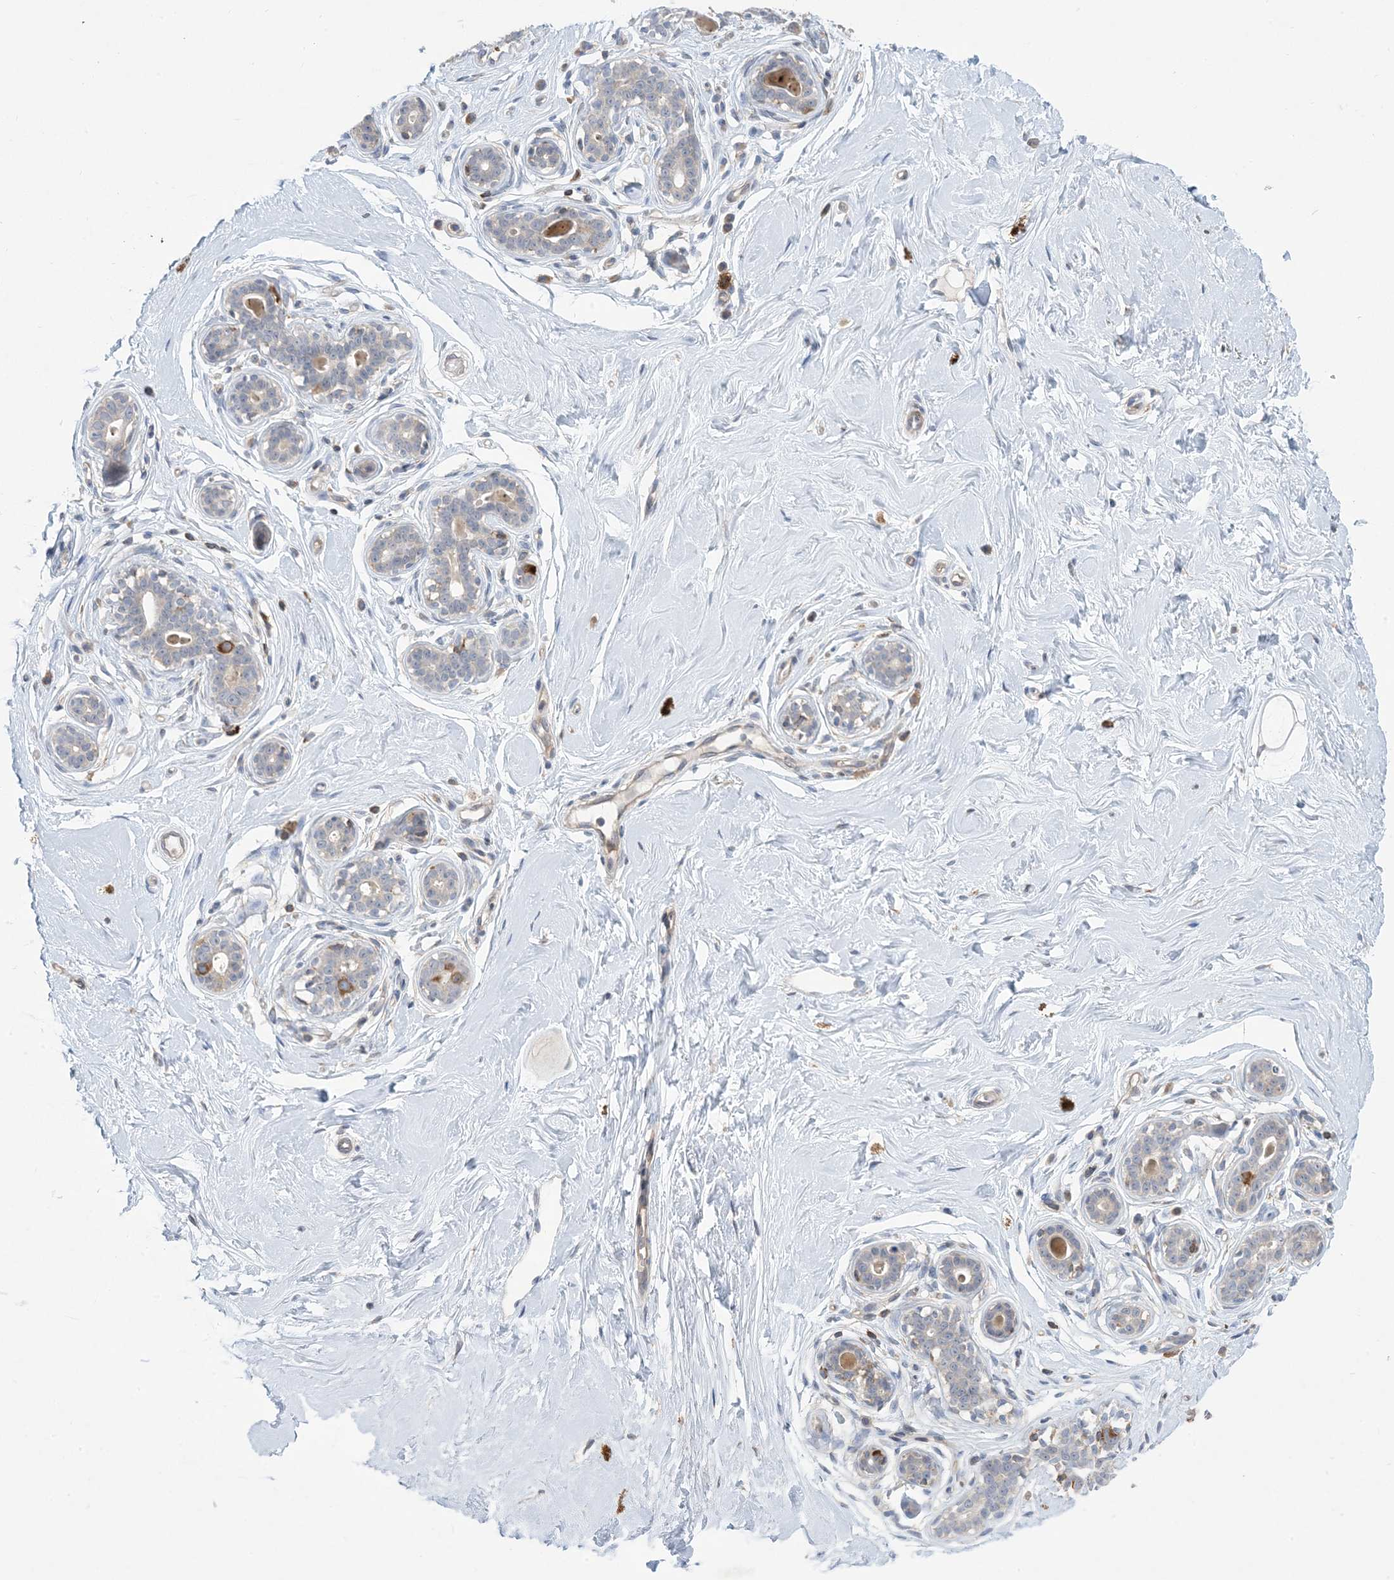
{"staining": {"intensity": "weak", "quantity": "<25%", "location": "cytoplasmic/membranous"}, "tissue": "breast", "cell_type": "Adipocytes", "image_type": "normal", "snomed": [{"axis": "morphology", "description": "Normal tissue, NOS"}, {"axis": "morphology", "description": "Adenoma, NOS"}, {"axis": "topography", "description": "Breast"}], "caption": "The photomicrograph displays no staining of adipocytes in benign breast.", "gene": "AOC1", "patient": {"sex": "female", "age": 23}}